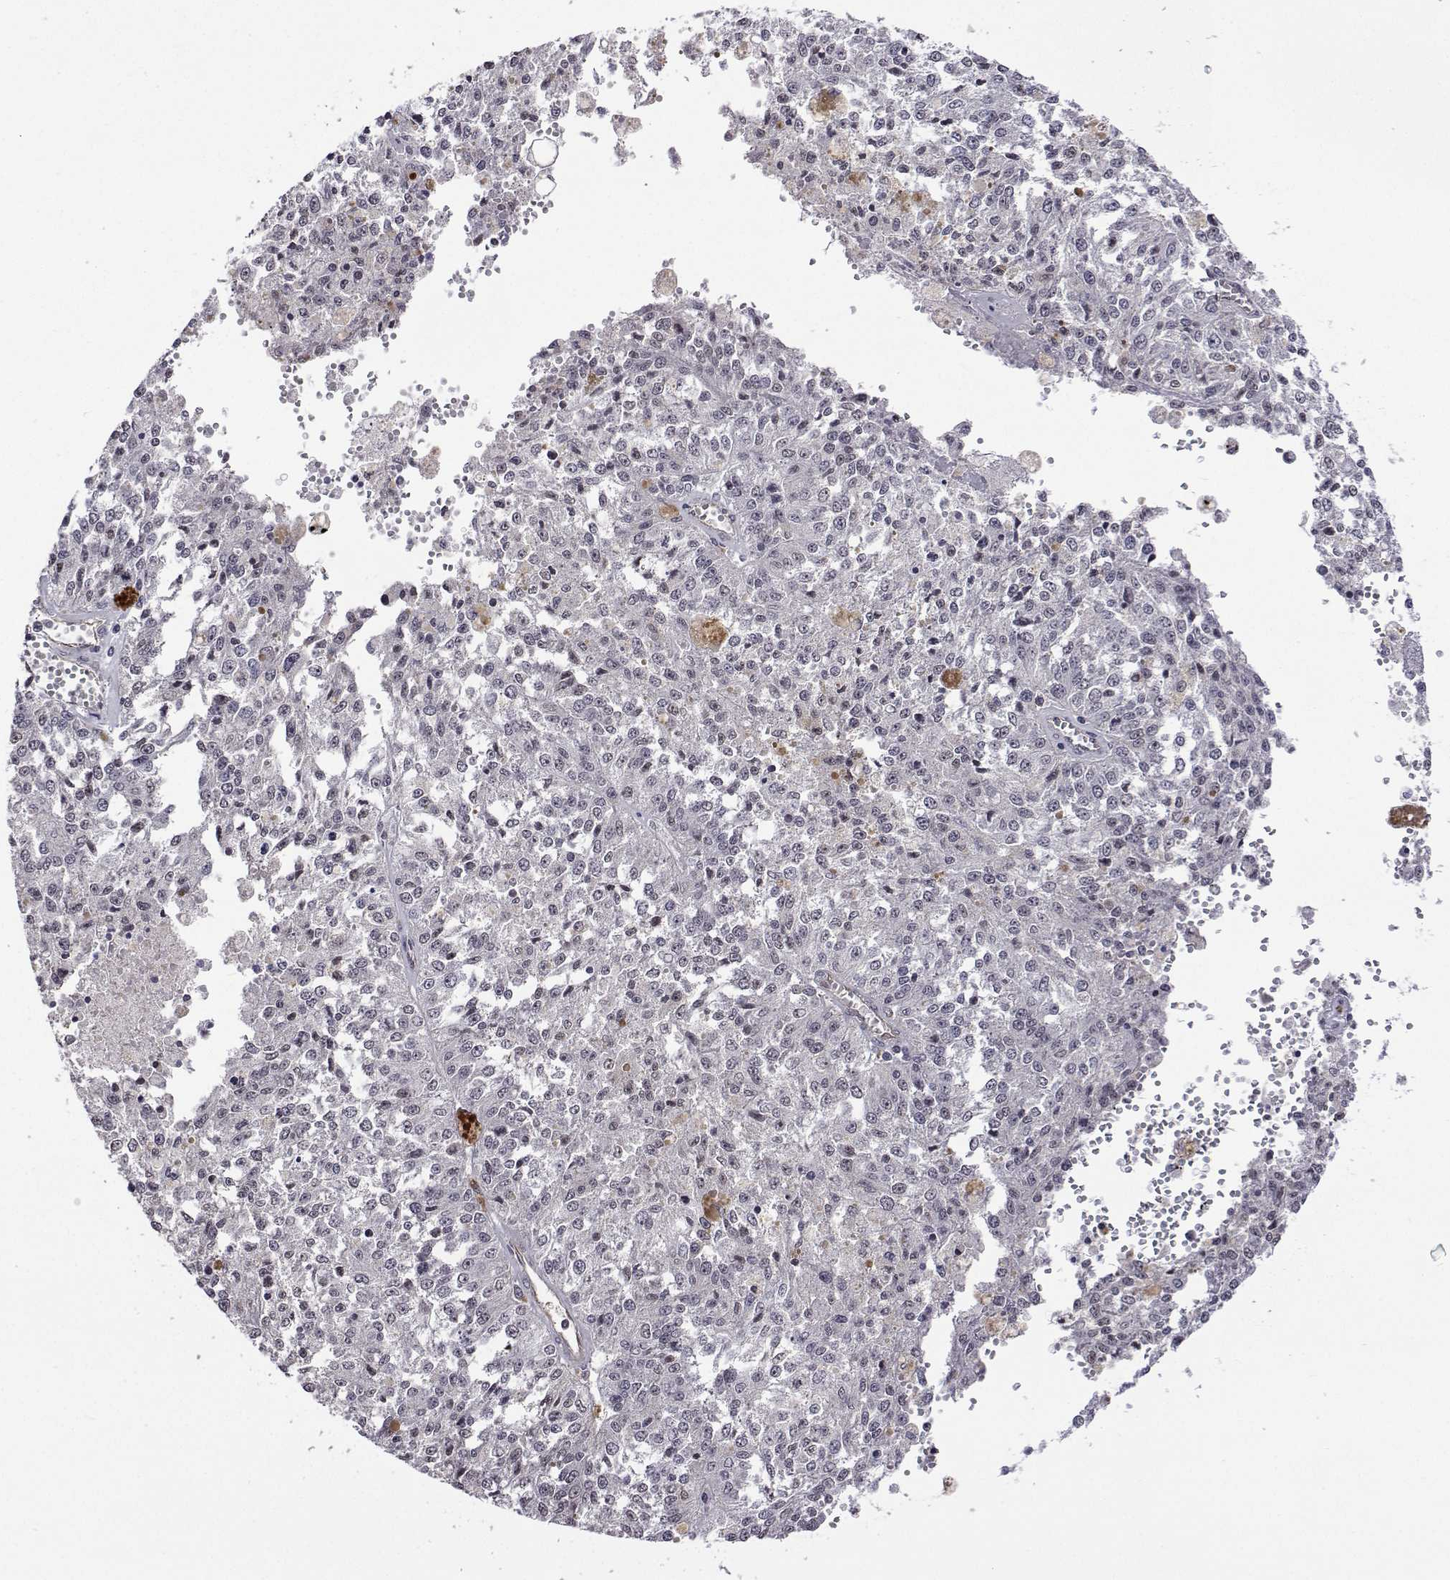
{"staining": {"intensity": "negative", "quantity": "none", "location": "none"}, "tissue": "melanoma", "cell_type": "Tumor cells", "image_type": "cancer", "snomed": [{"axis": "morphology", "description": "Malignant melanoma, Metastatic site"}, {"axis": "topography", "description": "Lymph node"}], "caption": "Malignant melanoma (metastatic site) was stained to show a protein in brown. There is no significant positivity in tumor cells. Nuclei are stained in blue.", "gene": "NHP2", "patient": {"sex": "female", "age": 64}}